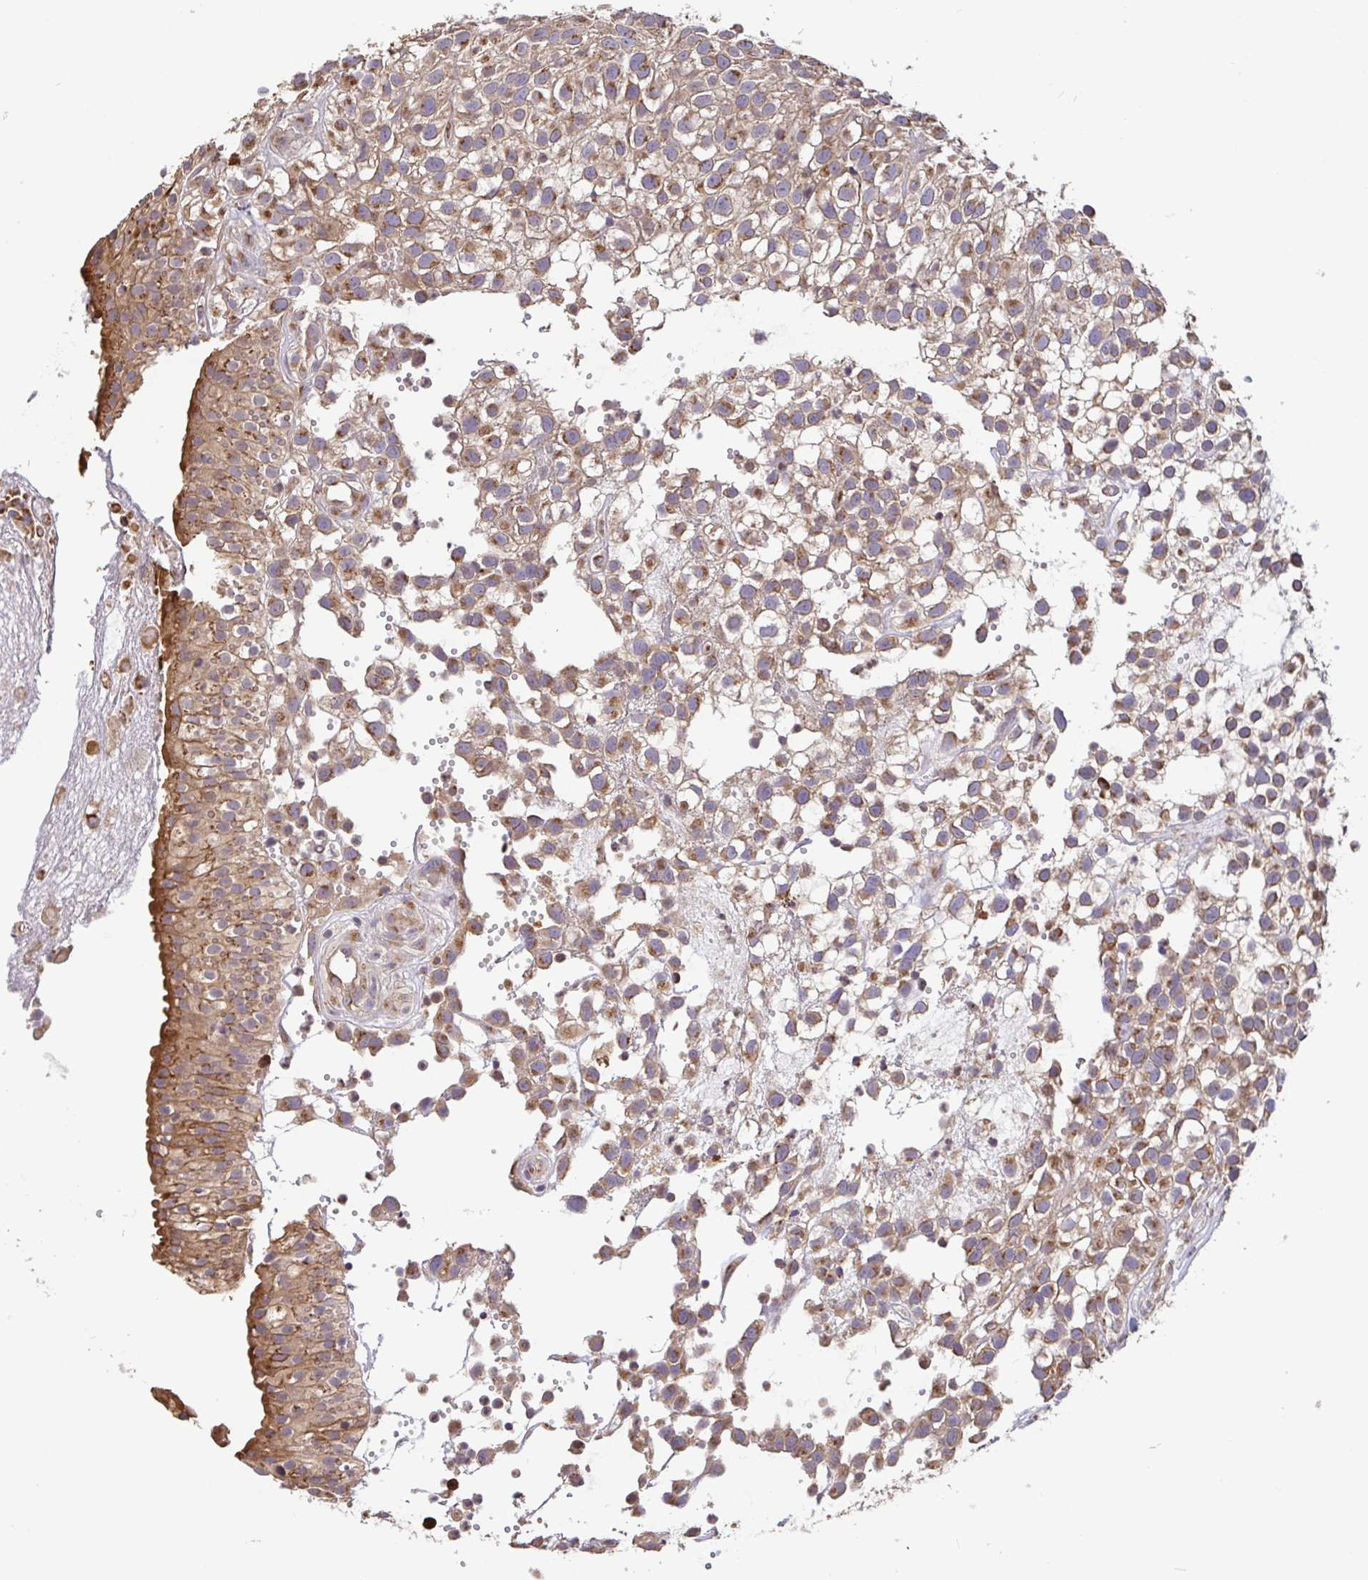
{"staining": {"intensity": "moderate", "quantity": ">75%", "location": "cytoplasmic/membranous"}, "tissue": "urothelial cancer", "cell_type": "Tumor cells", "image_type": "cancer", "snomed": [{"axis": "morphology", "description": "Urothelial carcinoma, High grade"}, {"axis": "topography", "description": "Urinary bladder"}], "caption": "Moderate cytoplasmic/membranous protein positivity is seen in about >75% of tumor cells in urothelial cancer. Nuclei are stained in blue.", "gene": "ELP1", "patient": {"sex": "male", "age": 56}}